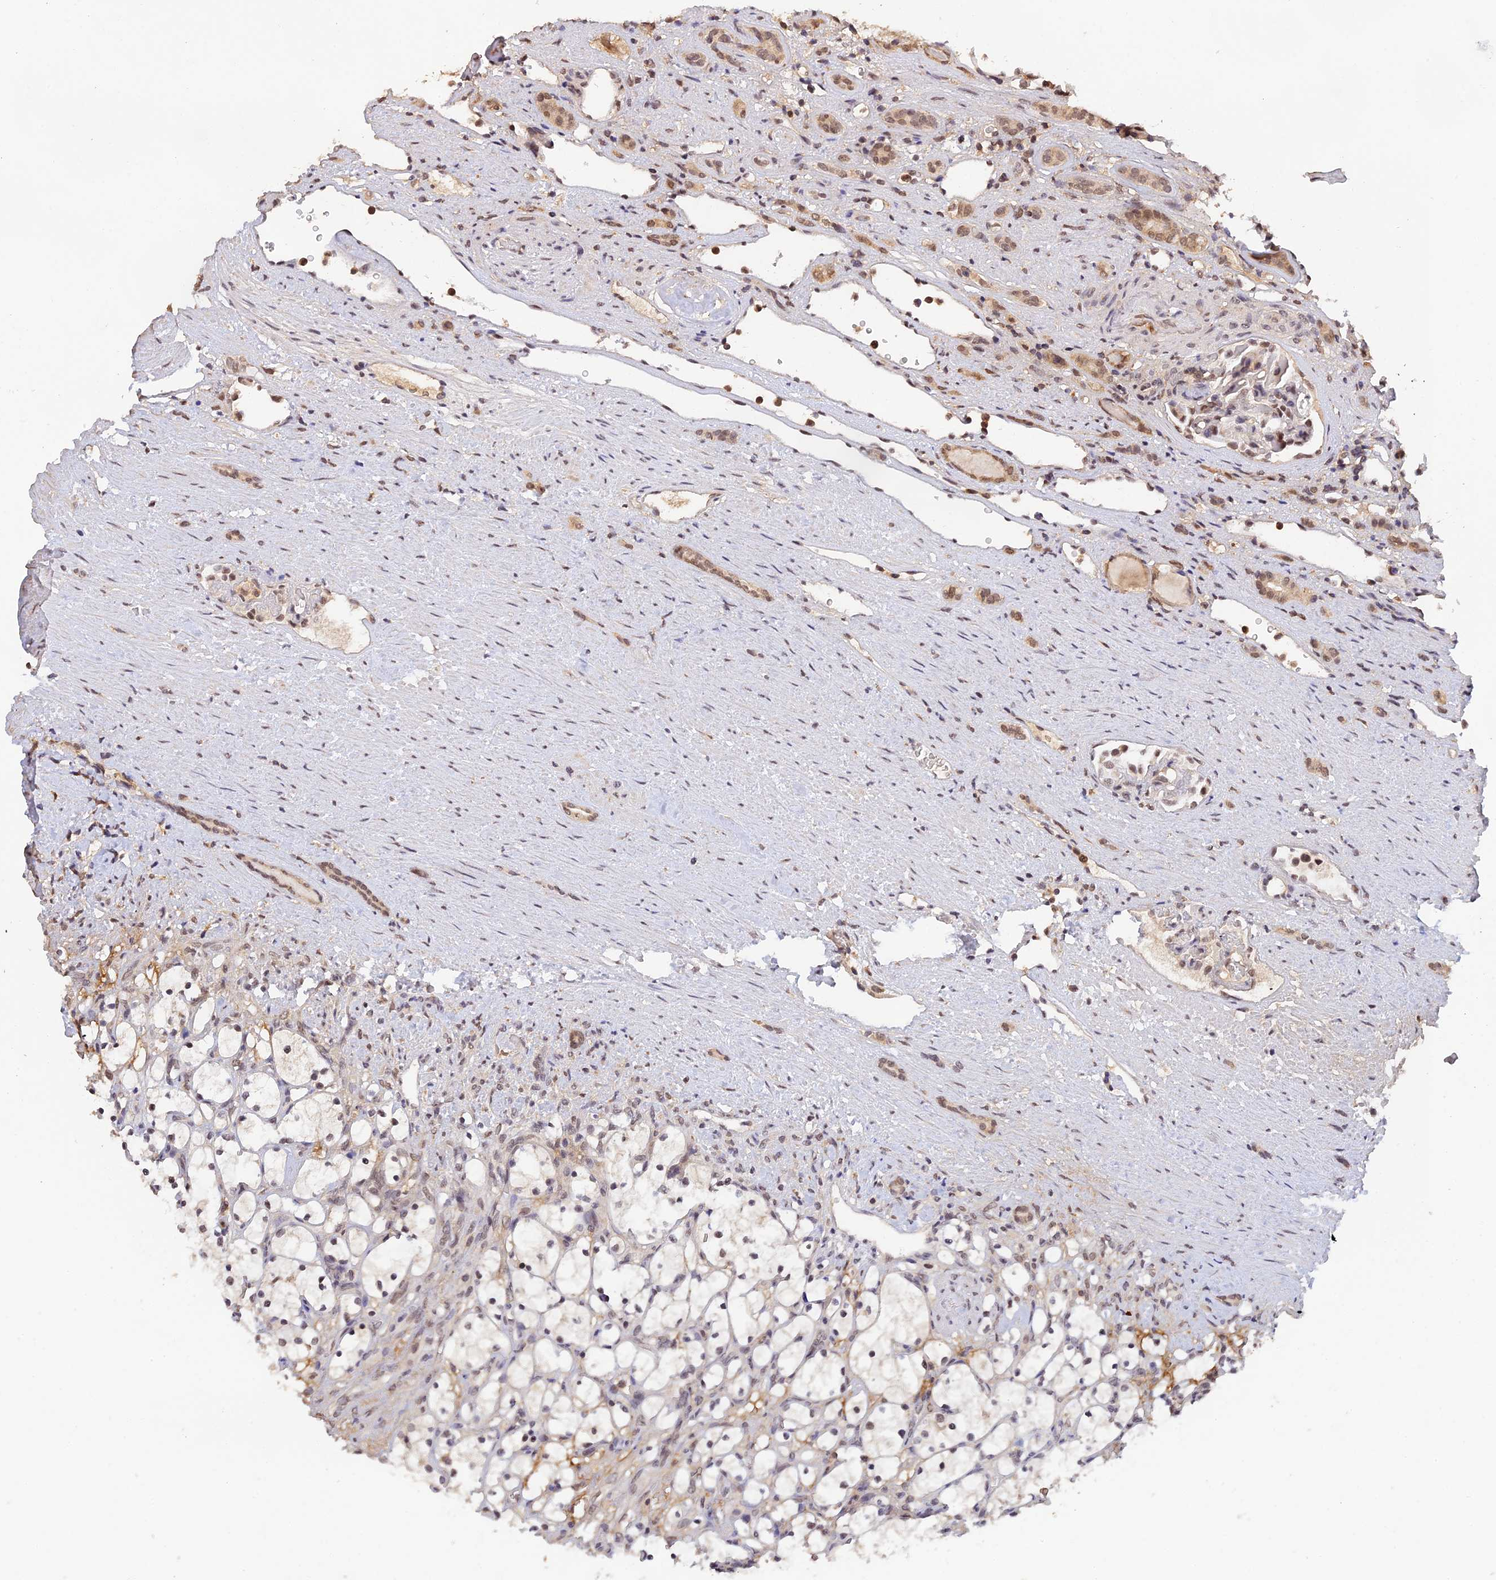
{"staining": {"intensity": "negative", "quantity": "none", "location": "none"}, "tissue": "renal cancer", "cell_type": "Tumor cells", "image_type": "cancer", "snomed": [{"axis": "morphology", "description": "Adenocarcinoma, NOS"}, {"axis": "topography", "description": "Kidney"}], "caption": "Tumor cells are negative for protein expression in human renal cancer. Brightfield microscopy of immunohistochemistry (IHC) stained with DAB (3,3'-diaminobenzidine) (brown) and hematoxylin (blue), captured at high magnification.", "gene": "ZNF436", "patient": {"sex": "female", "age": 69}}